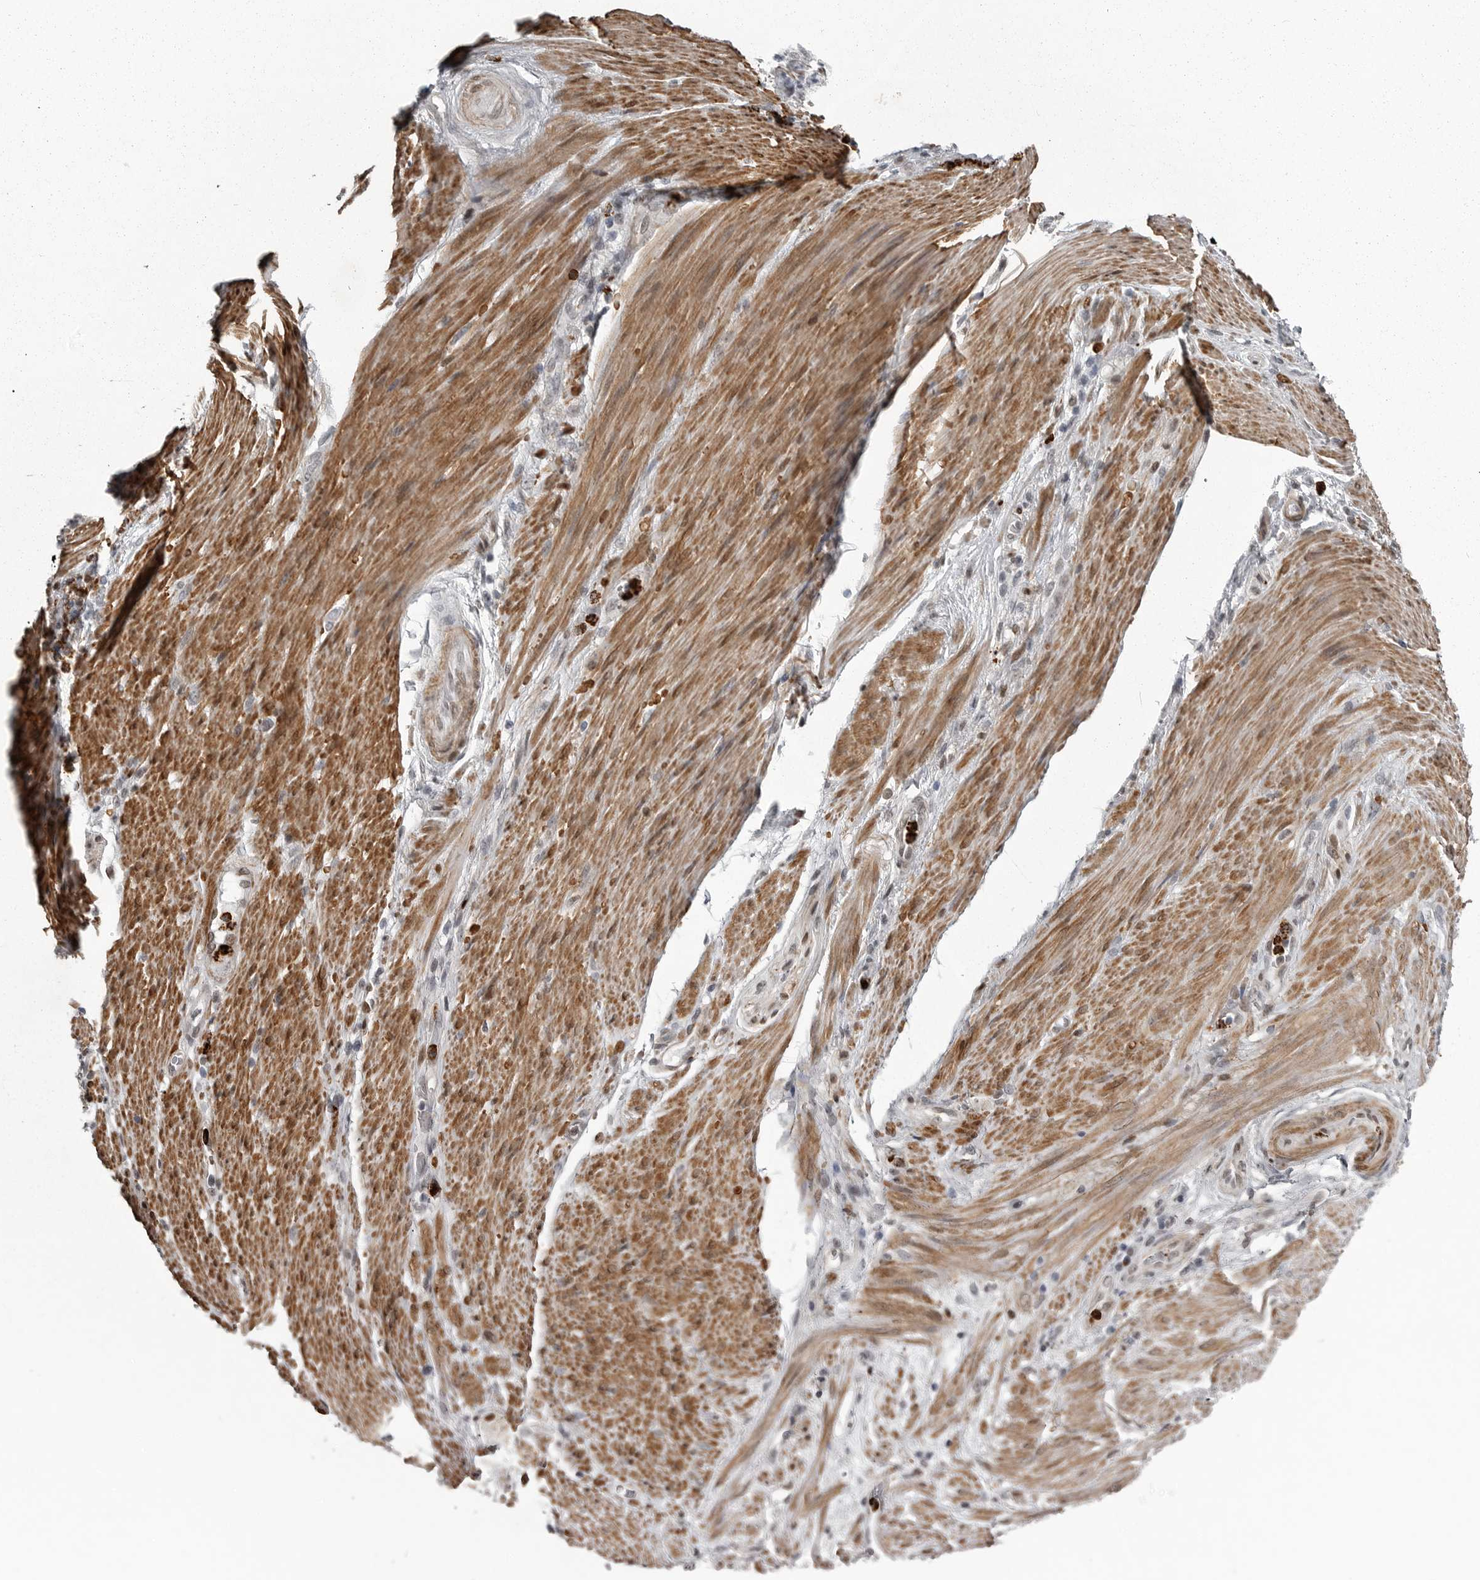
{"staining": {"intensity": "strong", "quantity": ">75%", "location": "nuclear"}, "tissue": "stomach cancer", "cell_type": "Tumor cells", "image_type": "cancer", "snomed": [{"axis": "morphology", "description": "Adenocarcinoma, NOS"}, {"axis": "topography", "description": "Stomach"}], "caption": "This photomicrograph exhibits stomach adenocarcinoma stained with immunohistochemistry to label a protein in brown. The nuclear of tumor cells show strong positivity for the protein. Nuclei are counter-stained blue.", "gene": "HMGN3", "patient": {"sex": "female", "age": 73}}